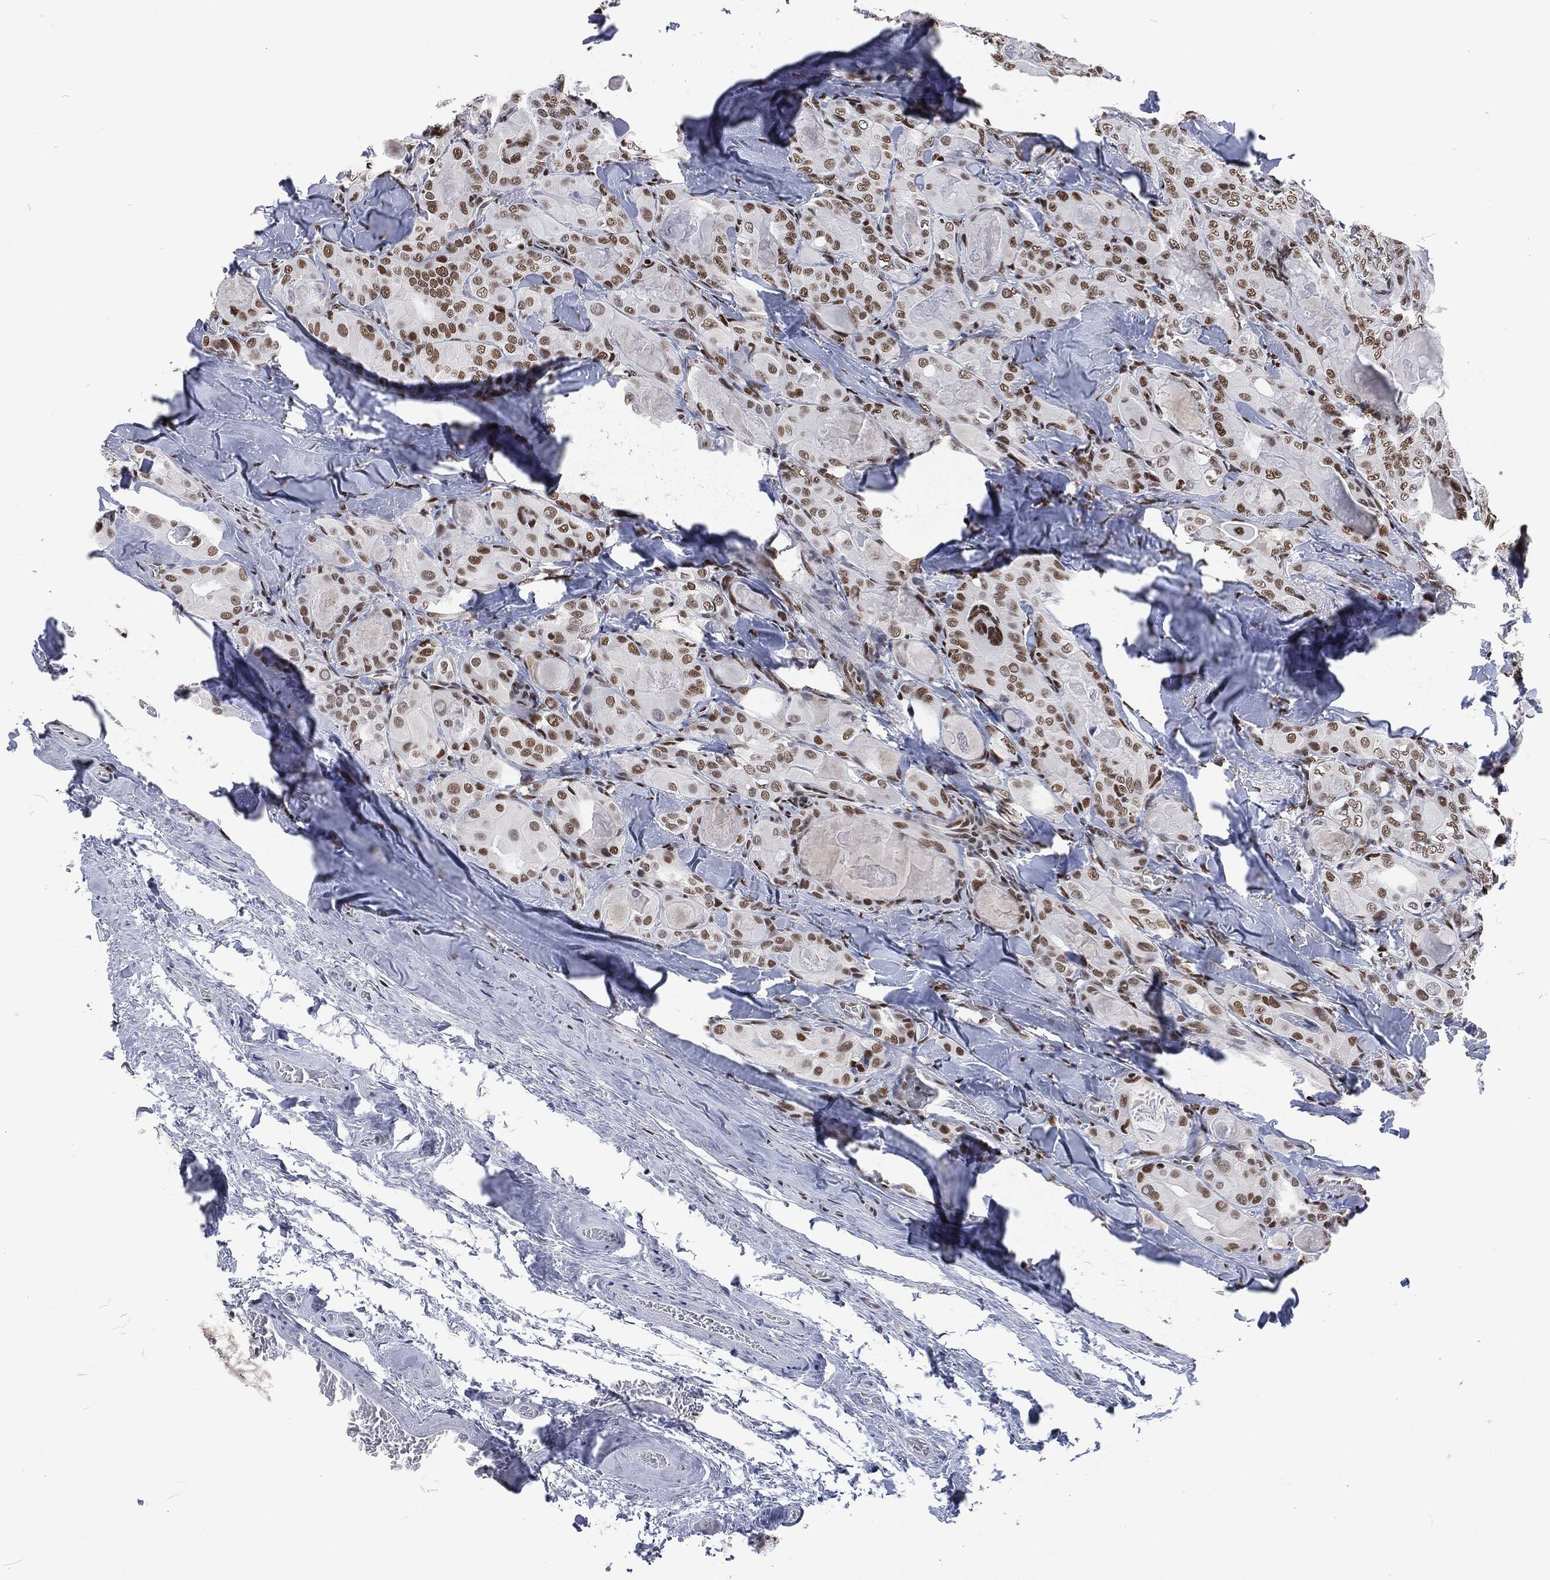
{"staining": {"intensity": "strong", "quantity": "25%-75%", "location": "nuclear"}, "tissue": "thyroid cancer", "cell_type": "Tumor cells", "image_type": "cancer", "snomed": [{"axis": "morphology", "description": "Normal tissue, NOS"}, {"axis": "morphology", "description": "Papillary adenocarcinoma, NOS"}, {"axis": "topography", "description": "Thyroid gland"}], "caption": "The immunohistochemical stain shows strong nuclear staining in tumor cells of thyroid cancer (papillary adenocarcinoma) tissue. (brown staining indicates protein expression, while blue staining denotes nuclei).", "gene": "DCPS", "patient": {"sex": "female", "age": 66}}